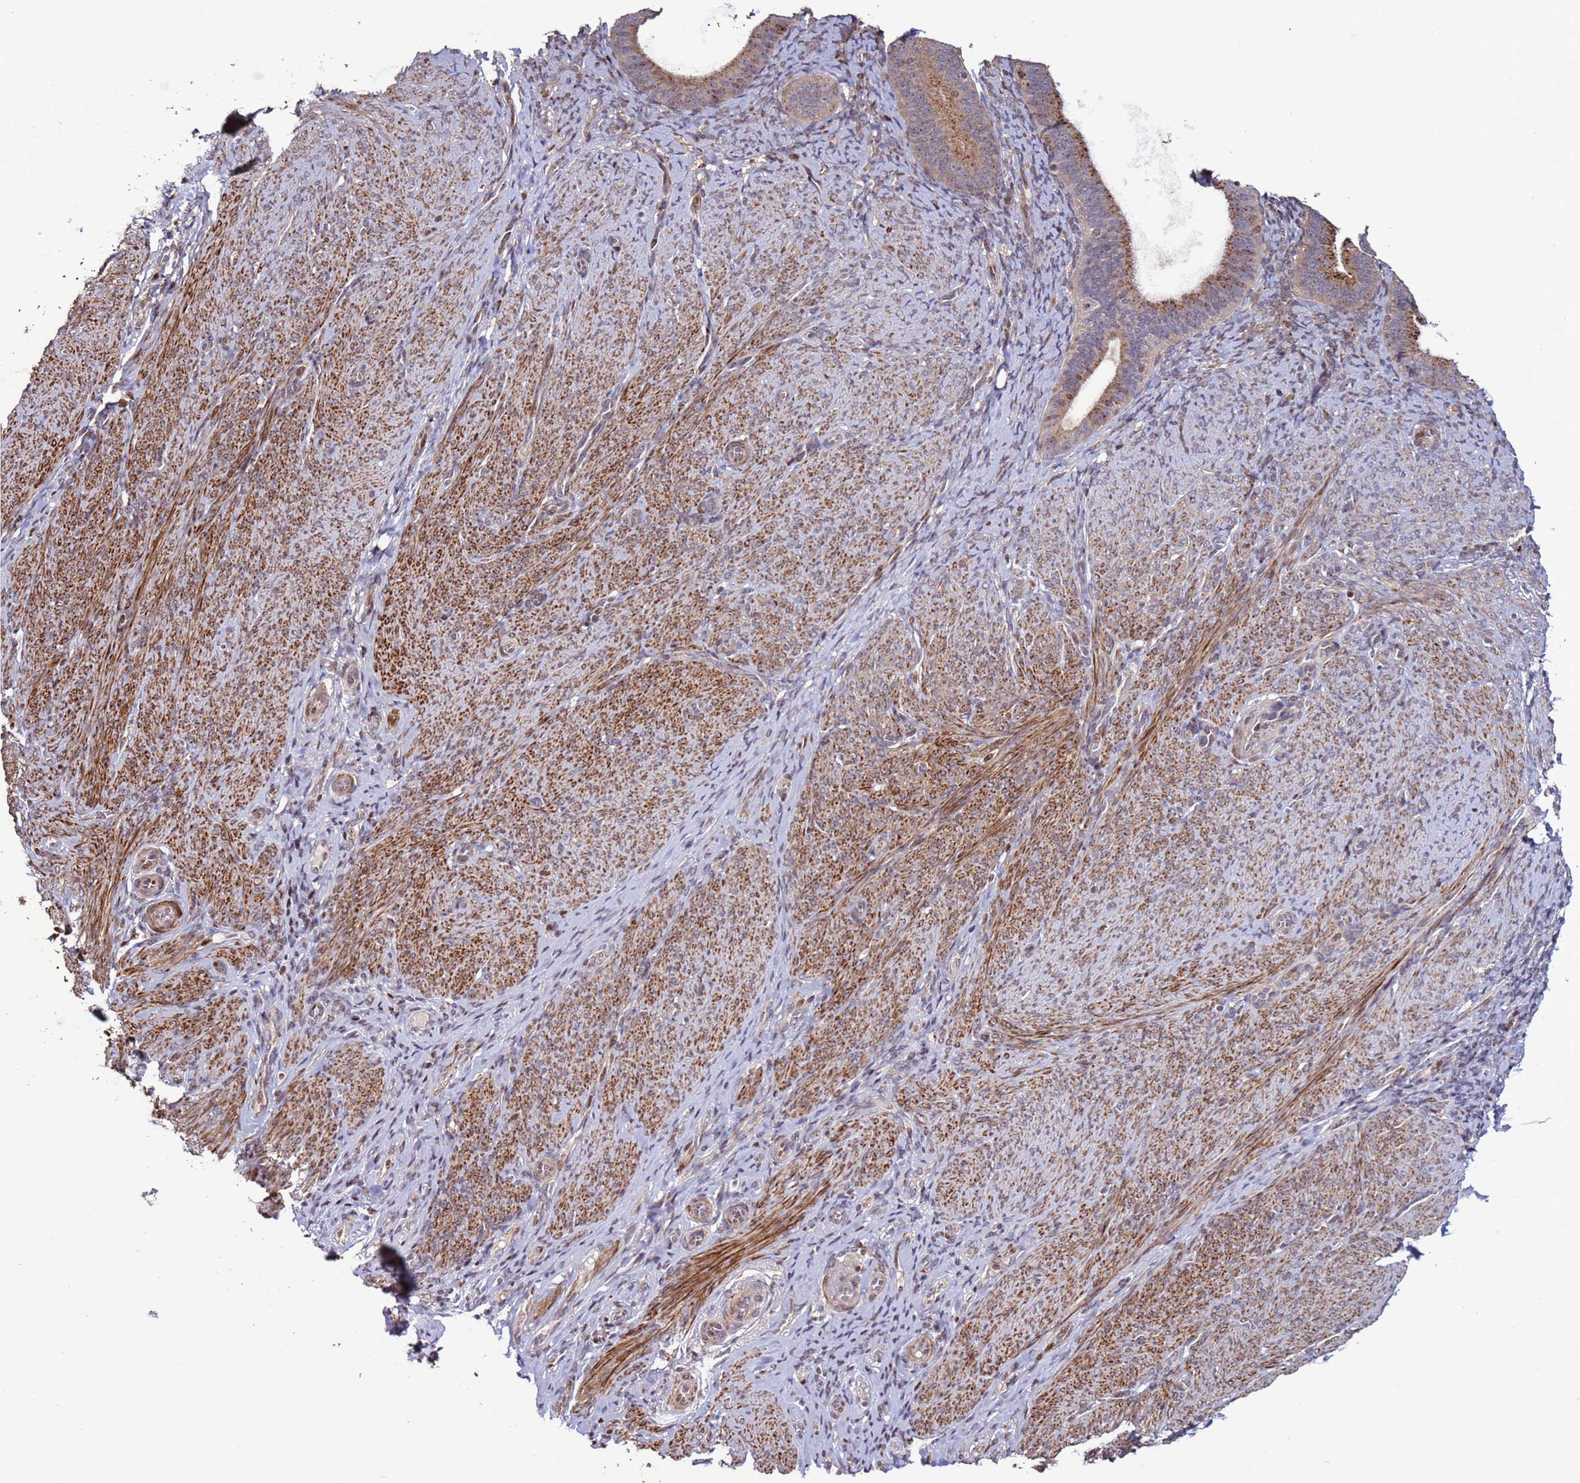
{"staining": {"intensity": "moderate", "quantity": "25%-75%", "location": "nuclear"}, "tissue": "endometrium", "cell_type": "Cells in endometrial stroma", "image_type": "normal", "snomed": [{"axis": "morphology", "description": "Normal tissue, NOS"}, {"axis": "topography", "description": "Endometrium"}], "caption": "An immunohistochemistry image of normal tissue is shown. Protein staining in brown labels moderate nuclear positivity in endometrium within cells in endometrial stroma. The staining was performed using DAB (3,3'-diaminobenzidine), with brown indicating positive protein expression. Nuclei are stained blue with hematoxylin.", "gene": "HGH1", "patient": {"sex": "female", "age": 65}}